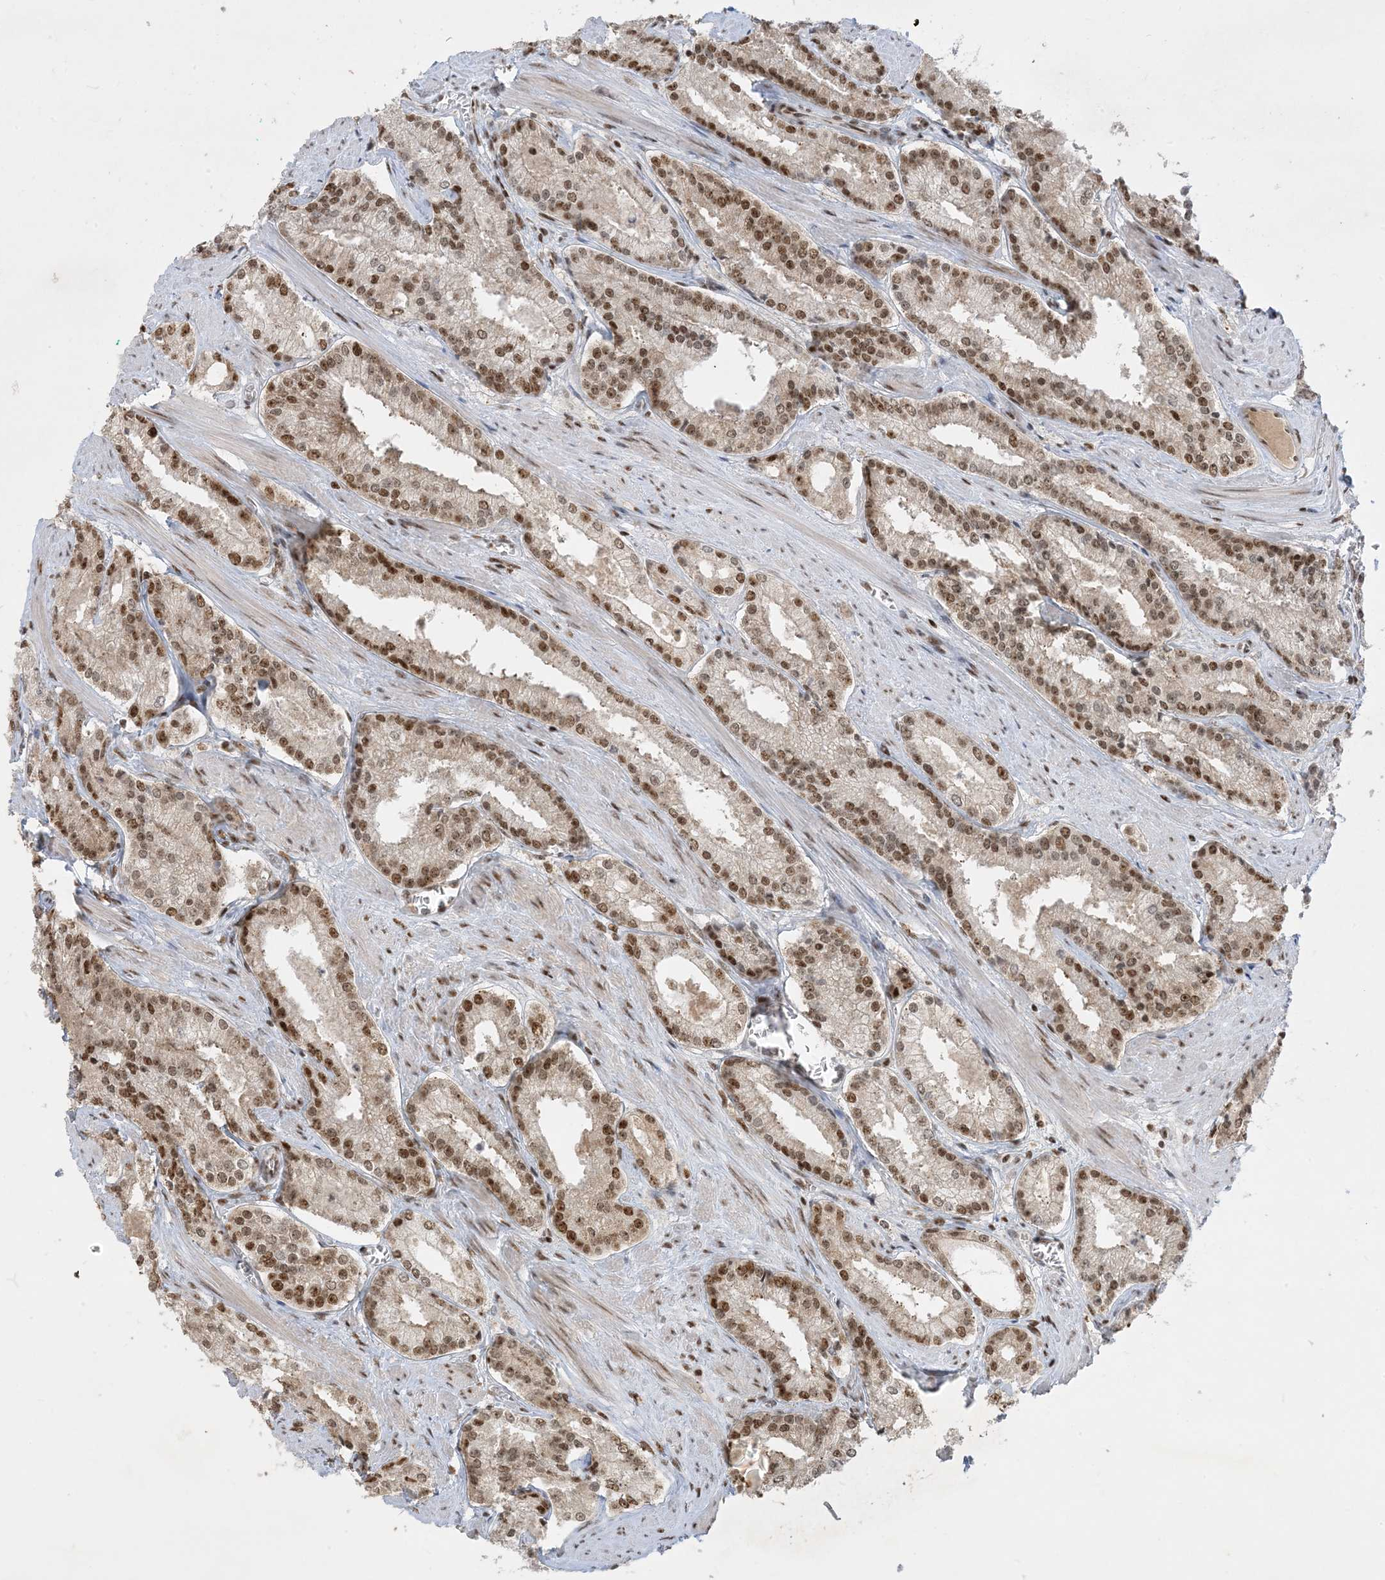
{"staining": {"intensity": "moderate", "quantity": ">75%", "location": "nuclear"}, "tissue": "prostate cancer", "cell_type": "Tumor cells", "image_type": "cancer", "snomed": [{"axis": "morphology", "description": "Adenocarcinoma, Low grade"}, {"axis": "topography", "description": "Prostate"}], "caption": "Immunohistochemistry (IHC) image of neoplastic tissue: human adenocarcinoma (low-grade) (prostate) stained using immunohistochemistry exhibits medium levels of moderate protein expression localized specifically in the nuclear of tumor cells, appearing as a nuclear brown color.", "gene": "PPIL2", "patient": {"sex": "male", "age": 54}}